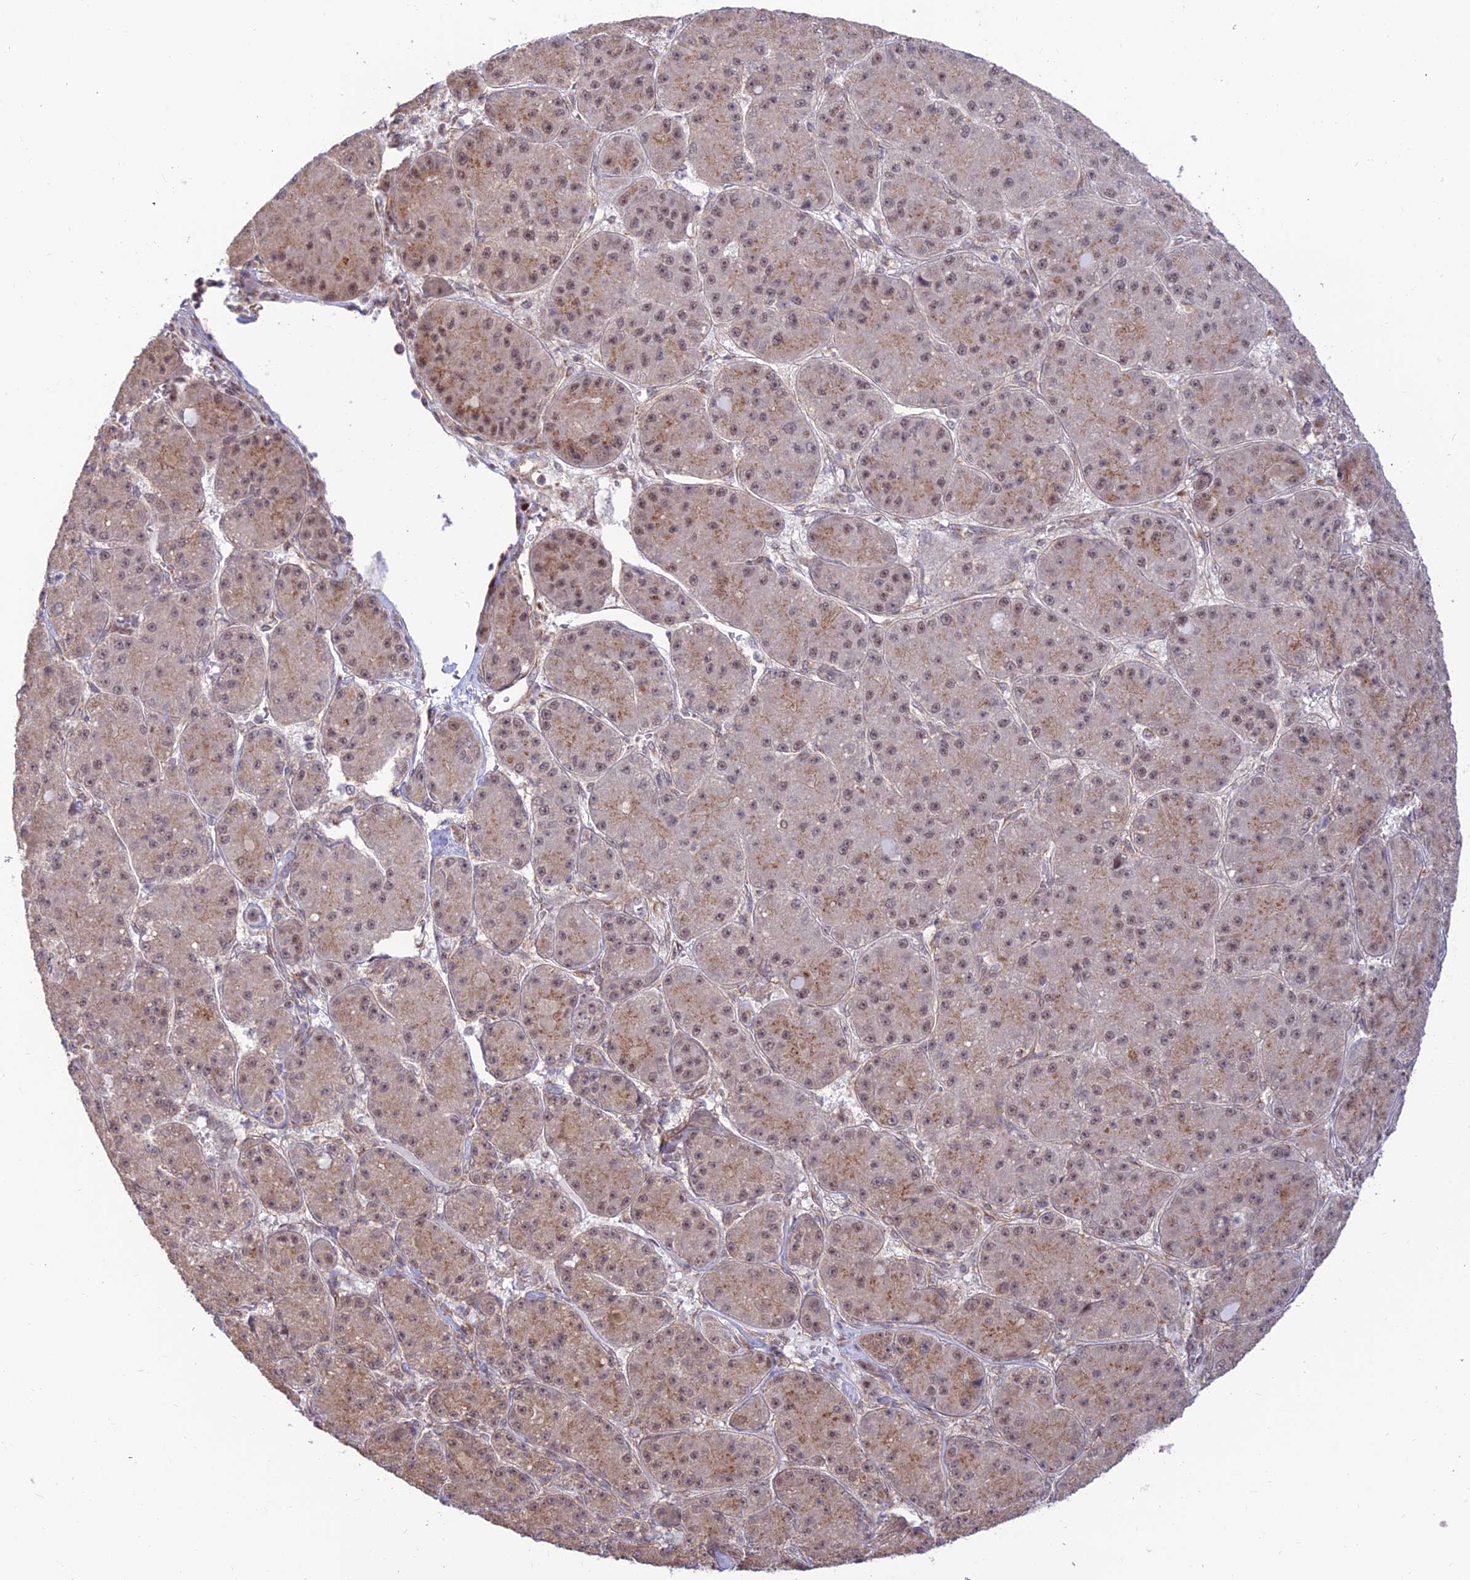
{"staining": {"intensity": "weak", "quantity": "25%-75%", "location": "cytoplasmic/membranous,nuclear"}, "tissue": "liver cancer", "cell_type": "Tumor cells", "image_type": "cancer", "snomed": [{"axis": "morphology", "description": "Carcinoma, Hepatocellular, NOS"}, {"axis": "topography", "description": "Liver"}], "caption": "Protein positivity by immunohistochemistry exhibits weak cytoplasmic/membranous and nuclear expression in approximately 25%-75% of tumor cells in hepatocellular carcinoma (liver).", "gene": "GOLGA3", "patient": {"sex": "male", "age": 67}}